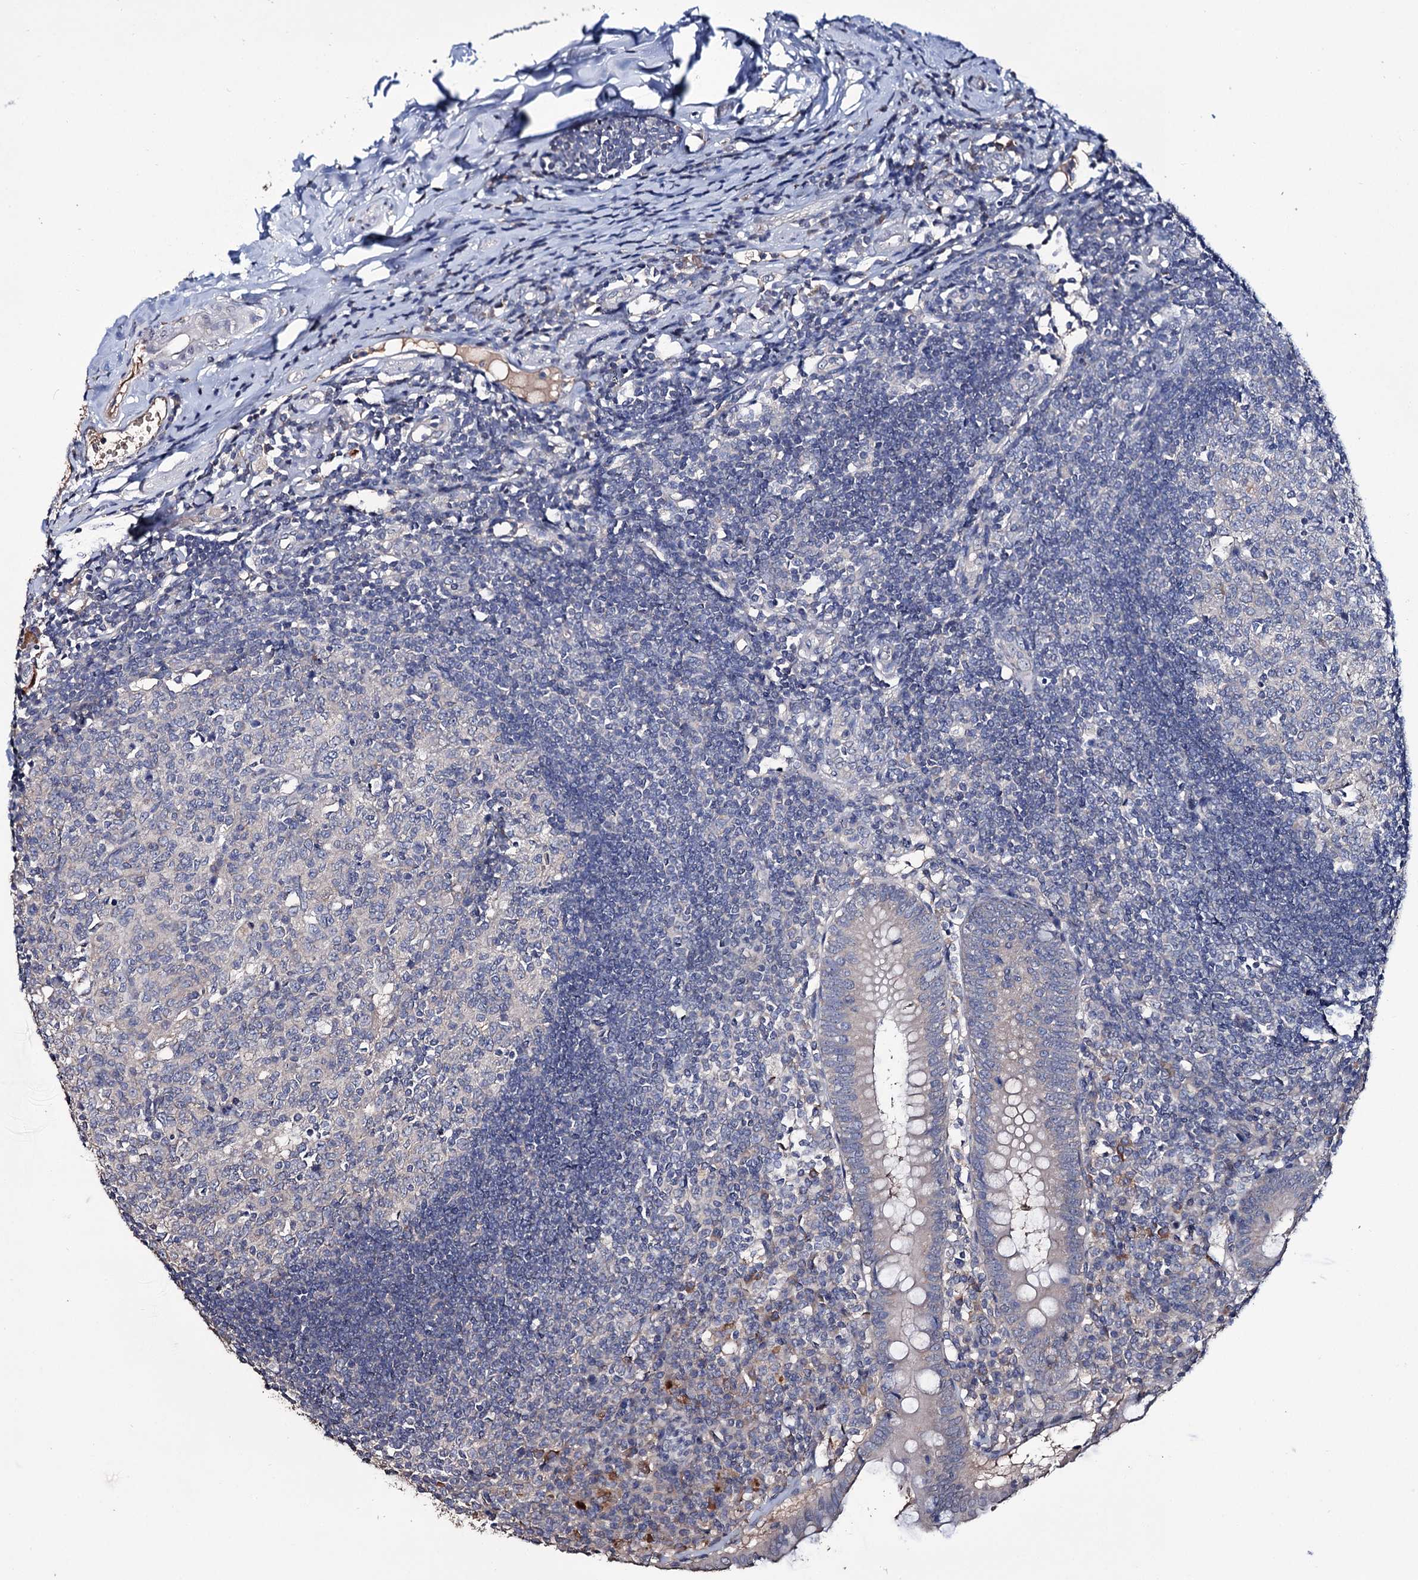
{"staining": {"intensity": "negative", "quantity": "none", "location": "none"}, "tissue": "appendix", "cell_type": "Glandular cells", "image_type": "normal", "snomed": [{"axis": "morphology", "description": "Normal tissue, NOS"}, {"axis": "topography", "description": "Appendix"}], "caption": "Immunohistochemical staining of normal human appendix shows no significant positivity in glandular cells. (Stains: DAB (3,3'-diaminobenzidine) immunohistochemistry (IHC) with hematoxylin counter stain, Microscopy: brightfield microscopy at high magnification).", "gene": "EPB41L5", "patient": {"sex": "female", "age": 54}}